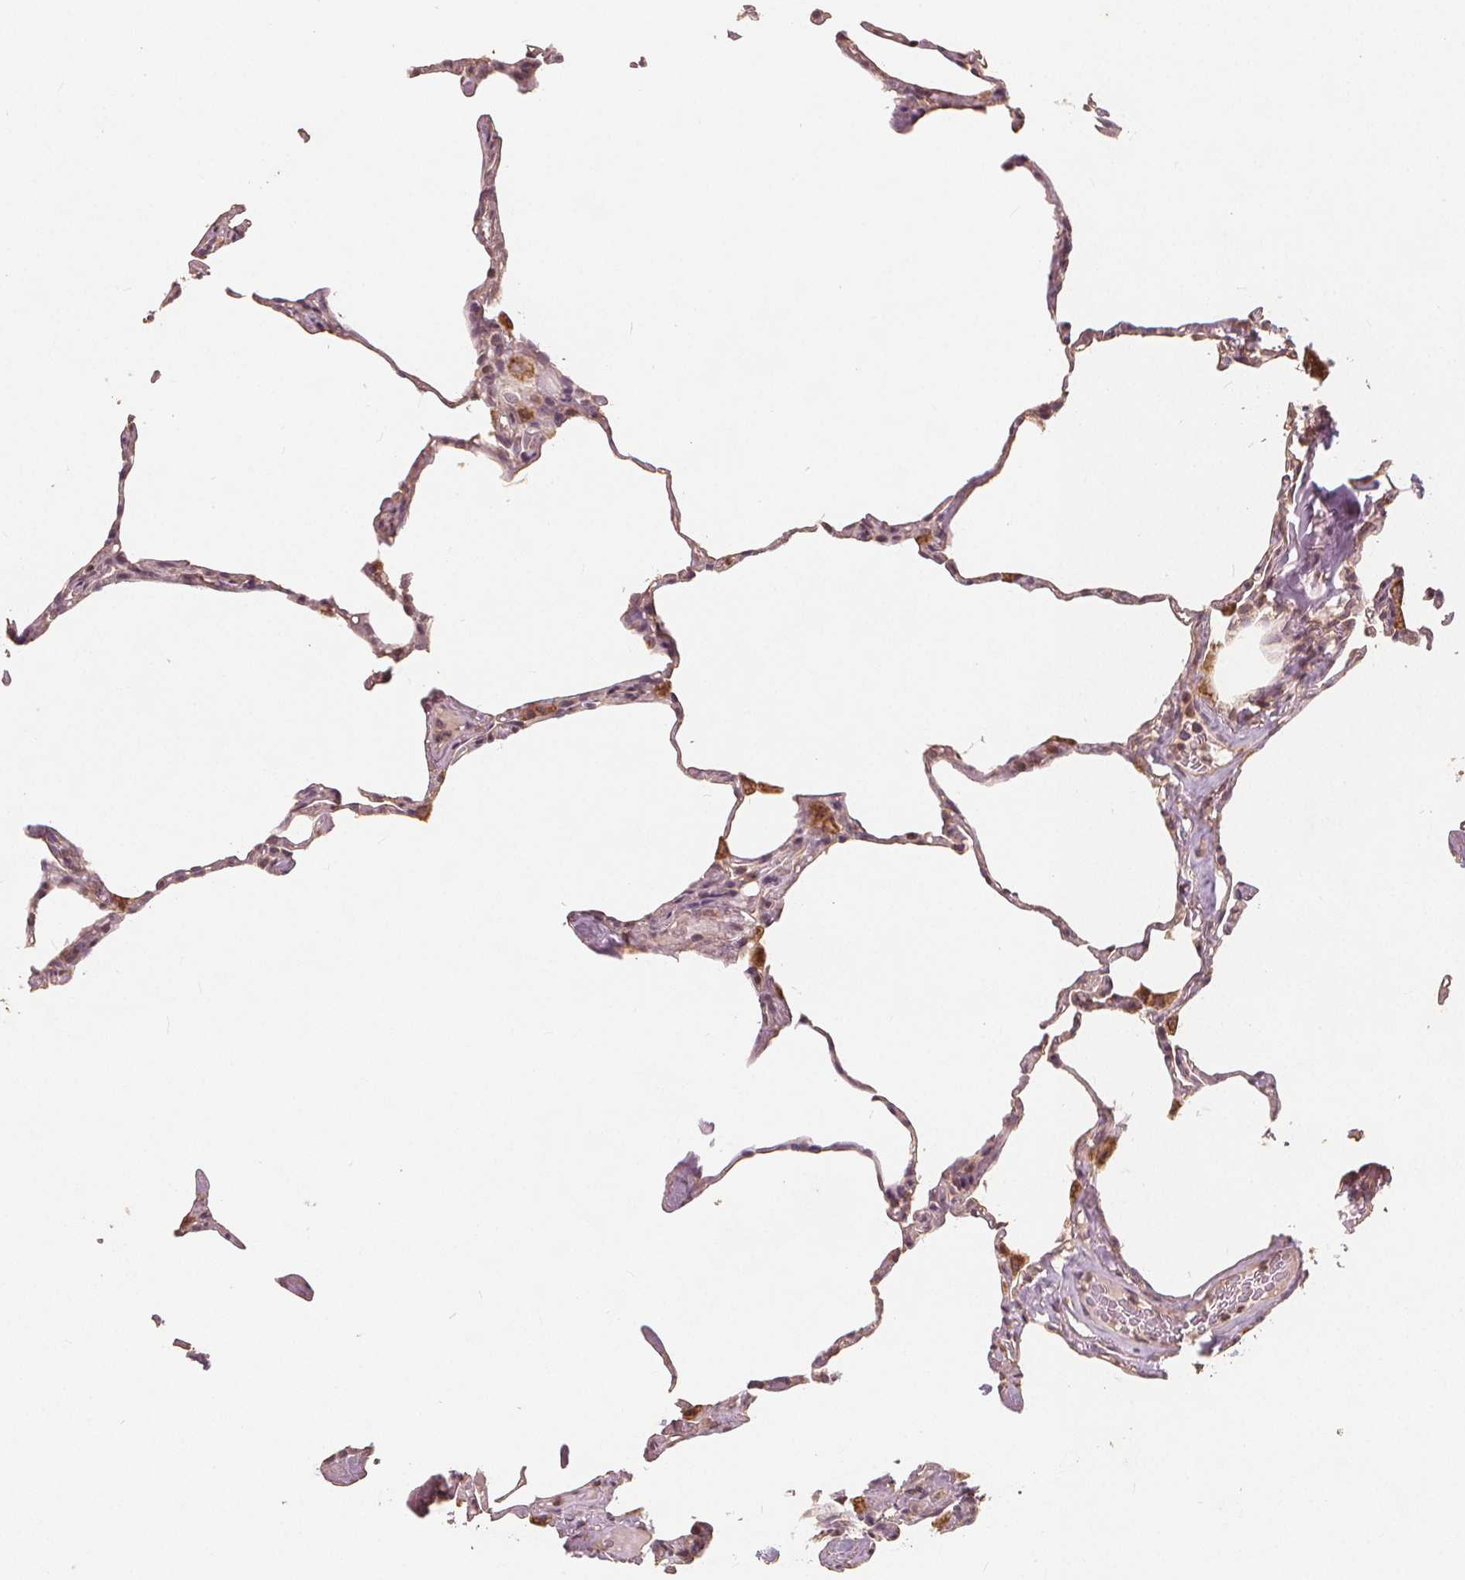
{"staining": {"intensity": "moderate", "quantity": "<25%", "location": "cytoplasmic/membranous"}, "tissue": "lung", "cell_type": "Alveolar cells", "image_type": "normal", "snomed": [{"axis": "morphology", "description": "Normal tissue, NOS"}, {"axis": "topography", "description": "Lung"}], "caption": "Moderate cytoplasmic/membranous protein positivity is present in about <25% of alveolar cells in lung. Nuclei are stained in blue.", "gene": "PEX26", "patient": {"sex": "male", "age": 65}}